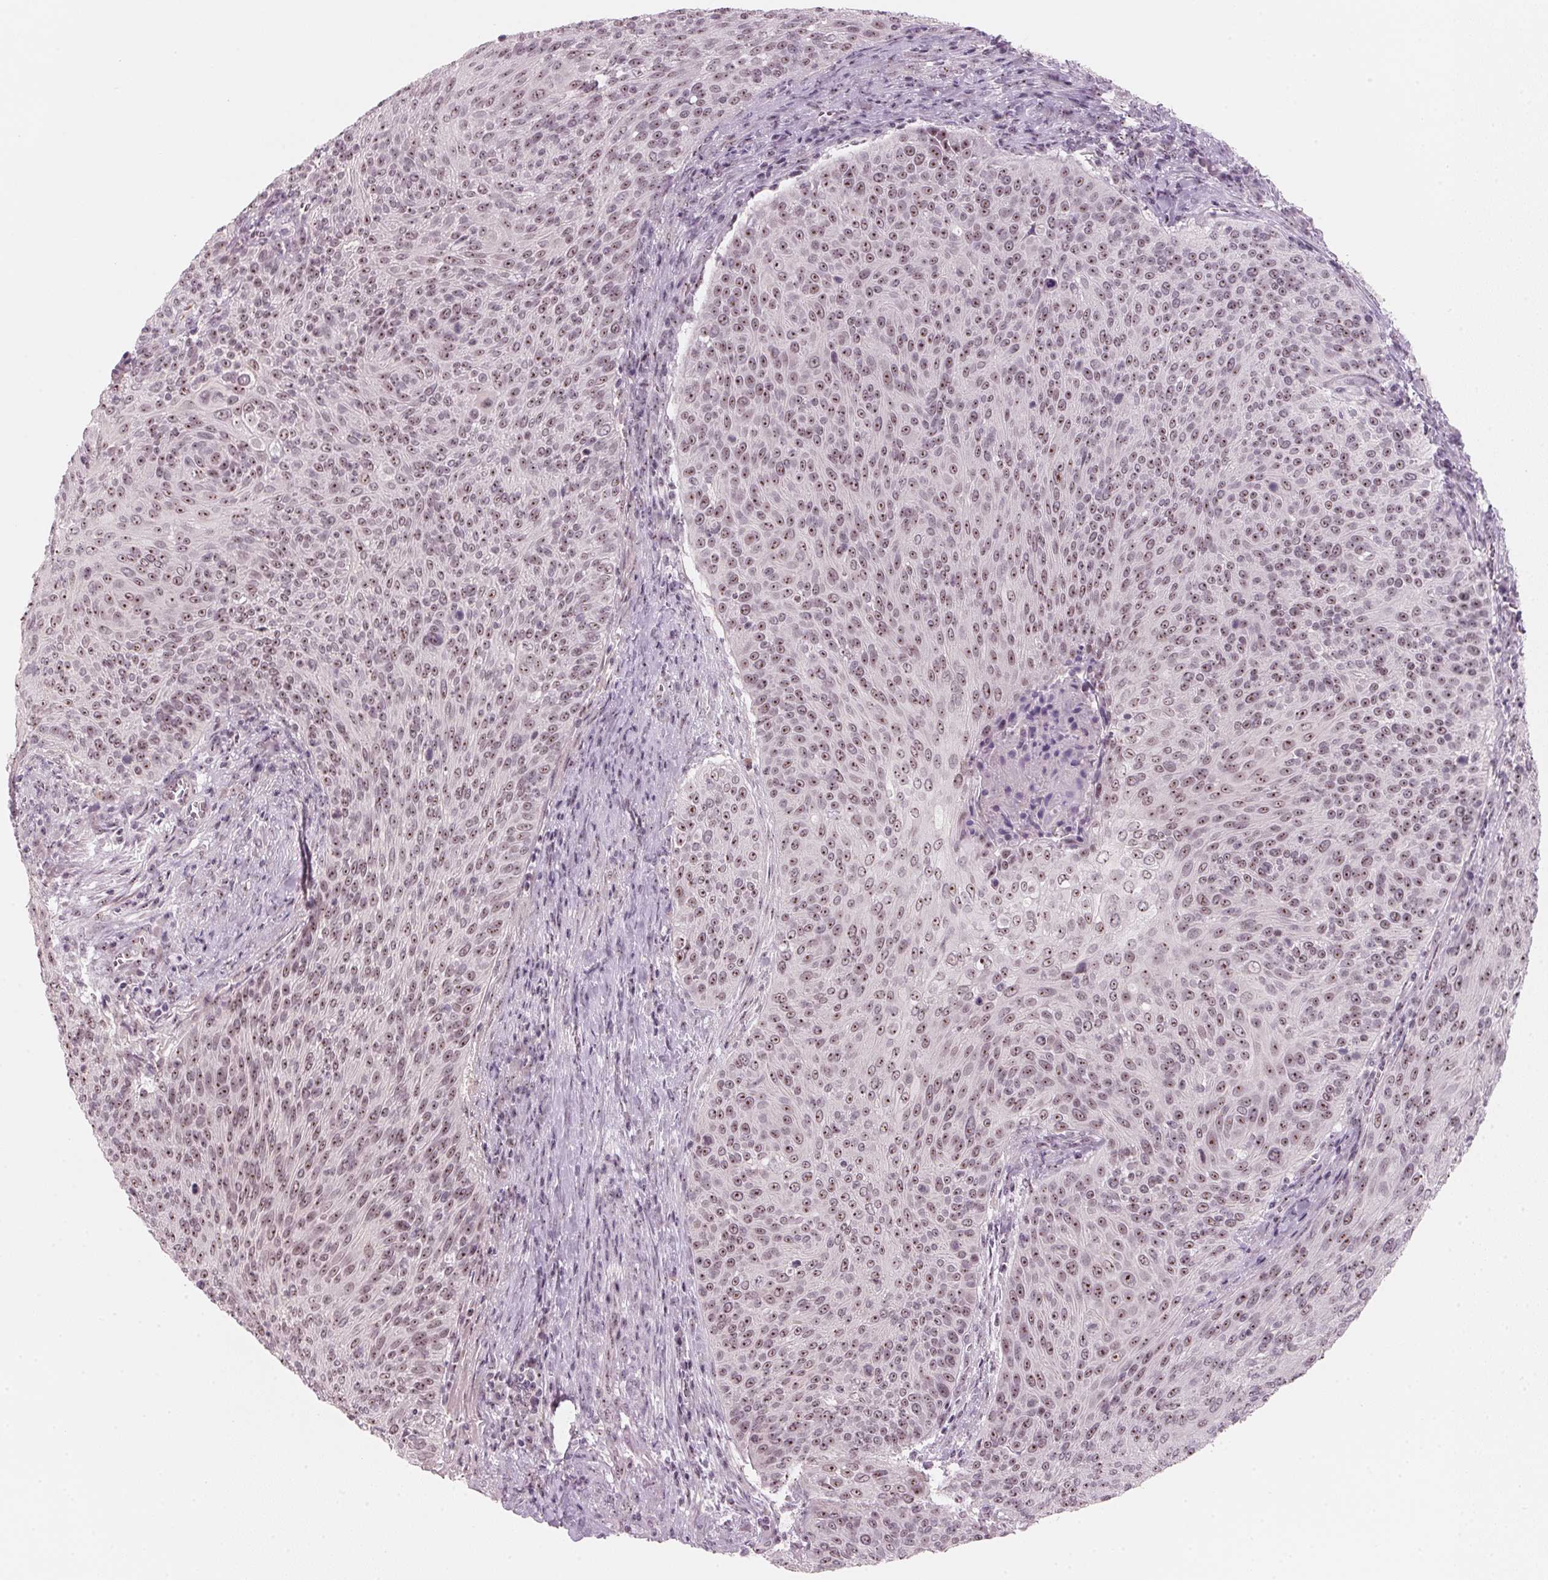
{"staining": {"intensity": "moderate", "quantity": ">75%", "location": "nuclear"}, "tissue": "cervical cancer", "cell_type": "Tumor cells", "image_type": "cancer", "snomed": [{"axis": "morphology", "description": "Squamous cell carcinoma, NOS"}, {"axis": "topography", "description": "Cervix"}], "caption": "This is a histology image of IHC staining of cervical cancer, which shows moderate expression in the nuclear of tumor cells.", "gene": "DNTTIP2", "patient": {"sex": "female", "age": 31}}